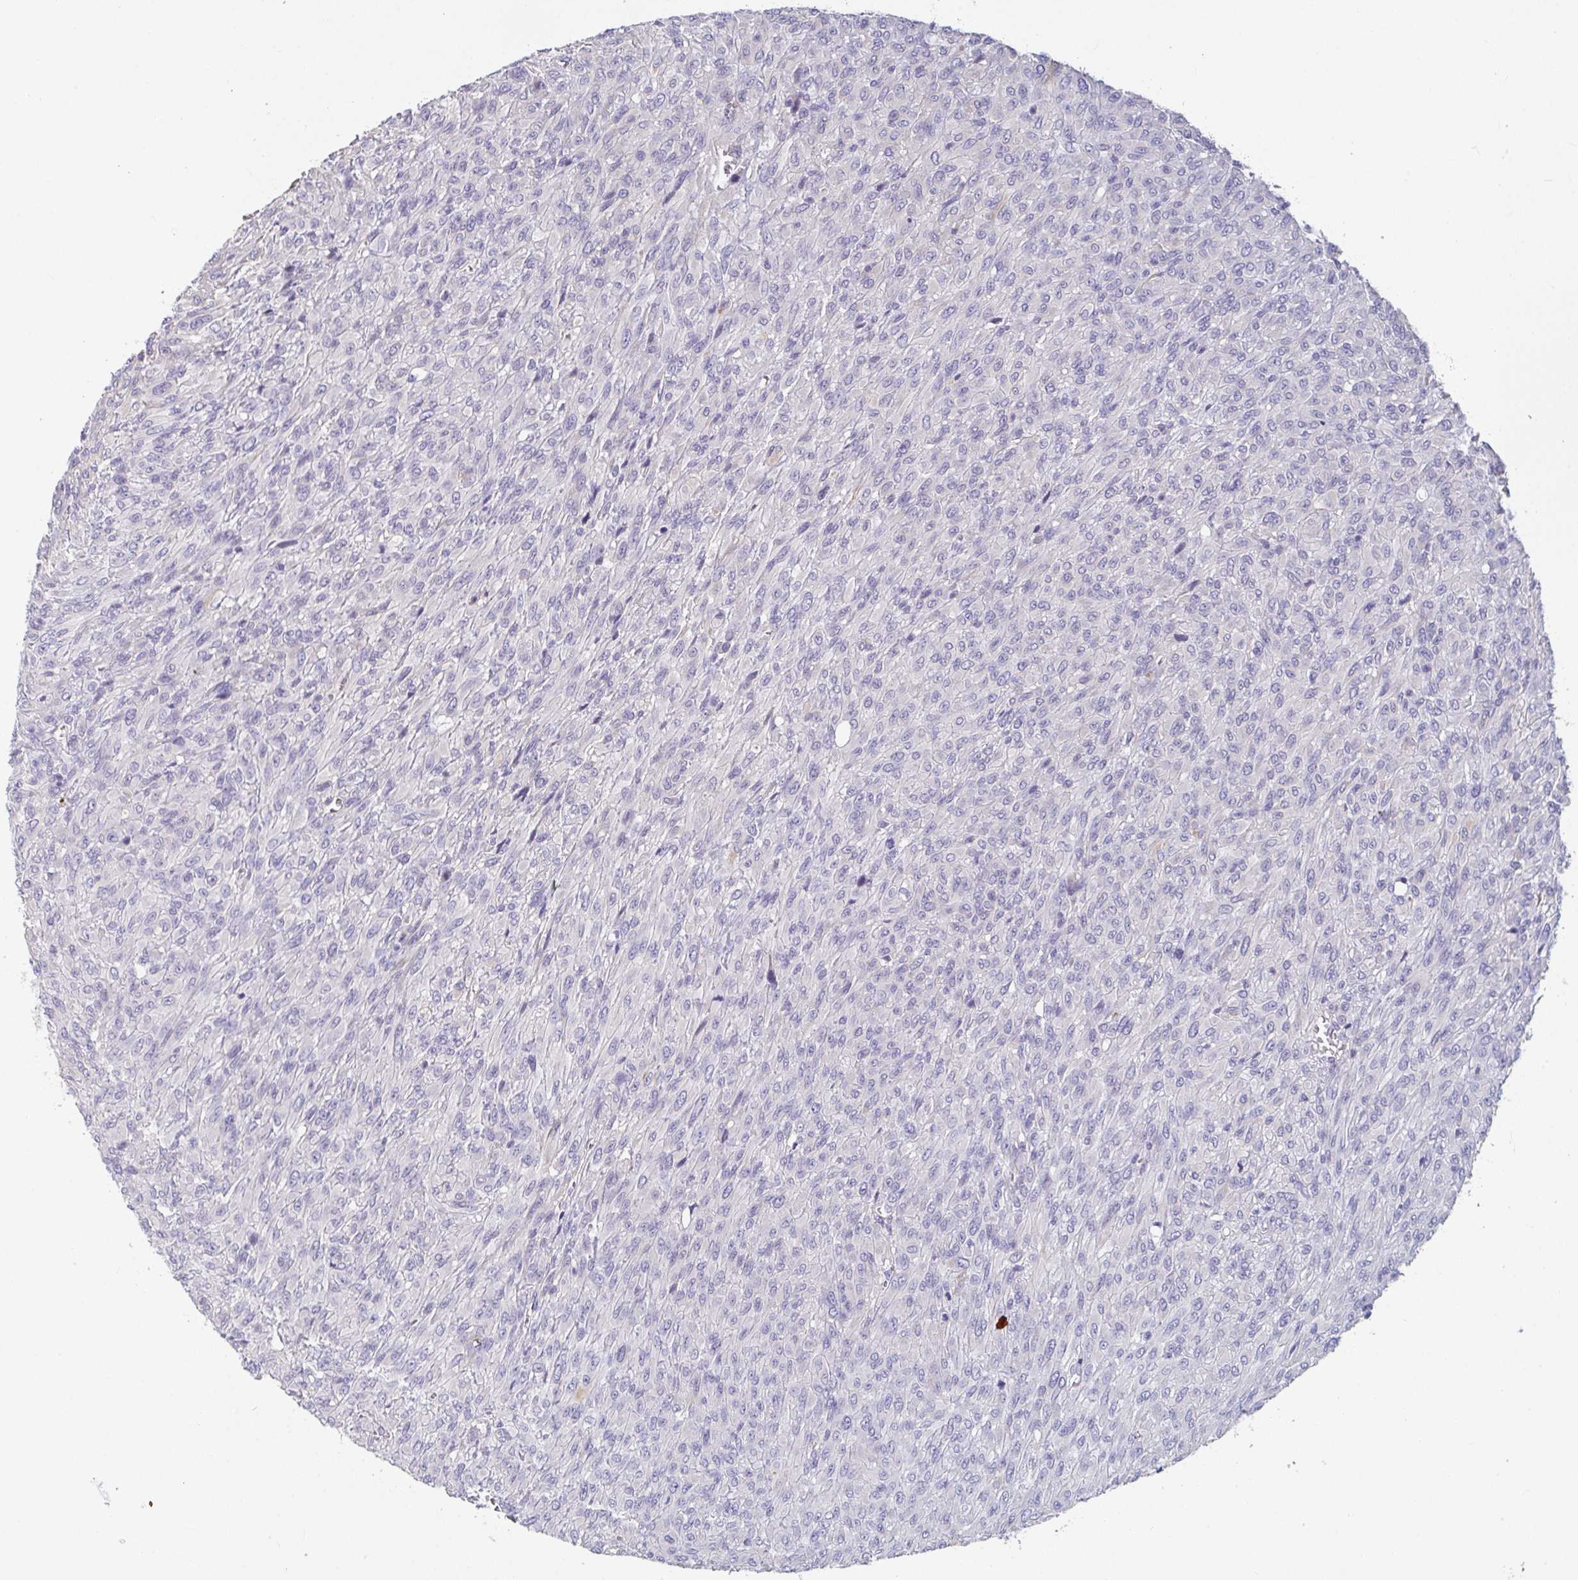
{"staining": {"intensity": "negative", "quantity": "none", "location": "none"}, "tissue": "renal cancer", "cell_type": "Tumor cells", "image_type": "cancer", "snomed": [{"axis": "morphology", "description": "Adenocarcinoma, NOS"}, {"axis": "topography", "description": "Kidney"}], "caption": "Protein analysis of renal cancer exhibits no significant positivity in tumor cells. Nuclei are stained in blue.", "gene": "ANO5", "patient": {"sex": "male", "age": 58}}